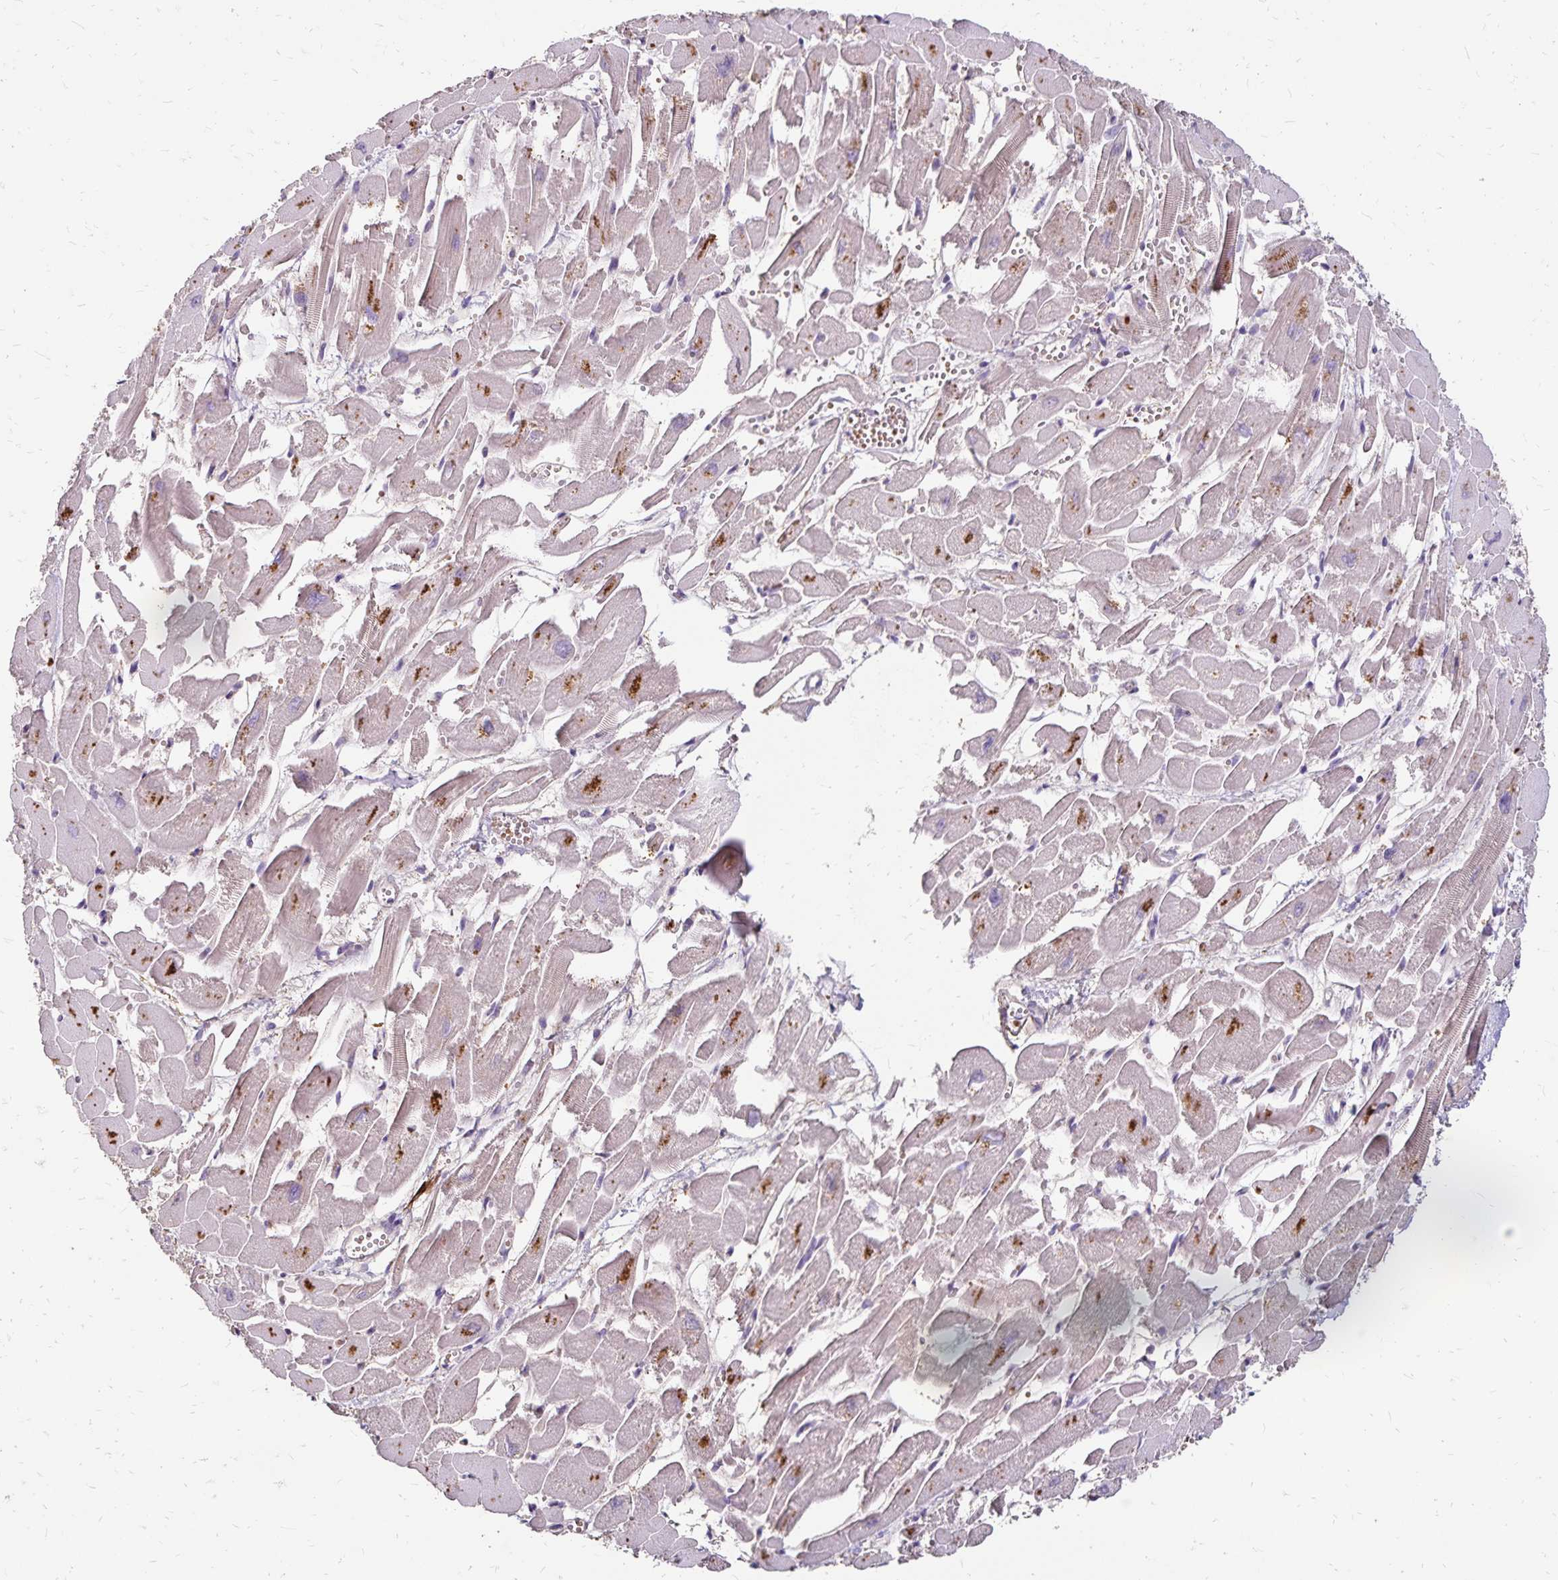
{"staining": {"intensity": "moderate", "quantity": "25%-75%", "location": "cytoplasmic/membranous"}, "tissue": "heart muscle", "cell_type": "Cardiomyocytes", "image_type": "normal", "snomed": [{"axis": "morphology", "description": "Normal tissue, NOS"}, {"axis": "topography", "description": "Heart"}], "caption": "Moderate cytoplasmic/membranous protein positivity is present in approximately 25%-75% of cardiomyocytes in heart muscle.", "gene": "EMC10", "patient": {"sex": "female", "age": 52}}